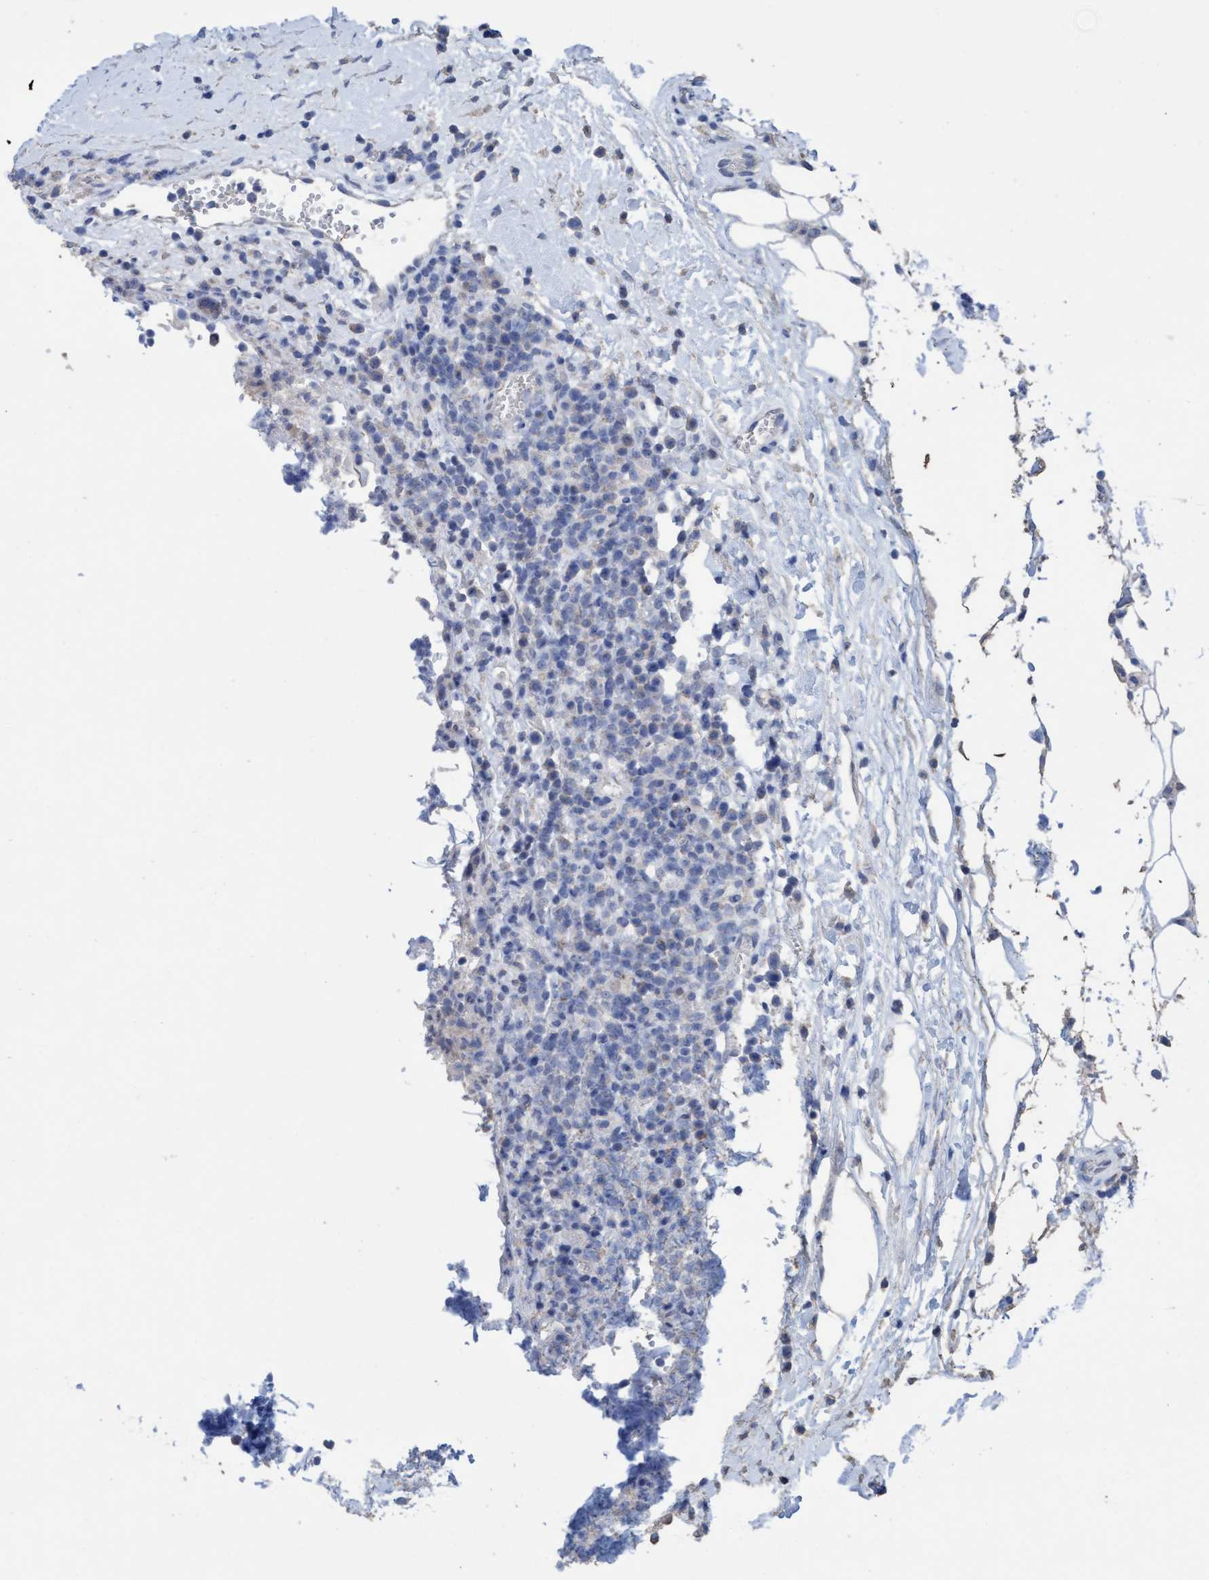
{"staining": {"intensity": "negative", "quantity": "none", "location": "none"}, "tissue": "lymphoma", "cell_type": "Tumor cells", "image_type": "cancer", "snomed": [{"axis": "morphology", "description": "Malignant lymphoma, non-Hodgkin's type, High grade"}, {"axis": "topography", "description": "Lymph node"}], "caption": "DAB (3,3'-diaminobenzidine) immunohistochemical staining of lymphoma reveals no significant staining in tumor cells.", "gene": "RSAD1", "patient": {"sex": "female", "age": 76}}